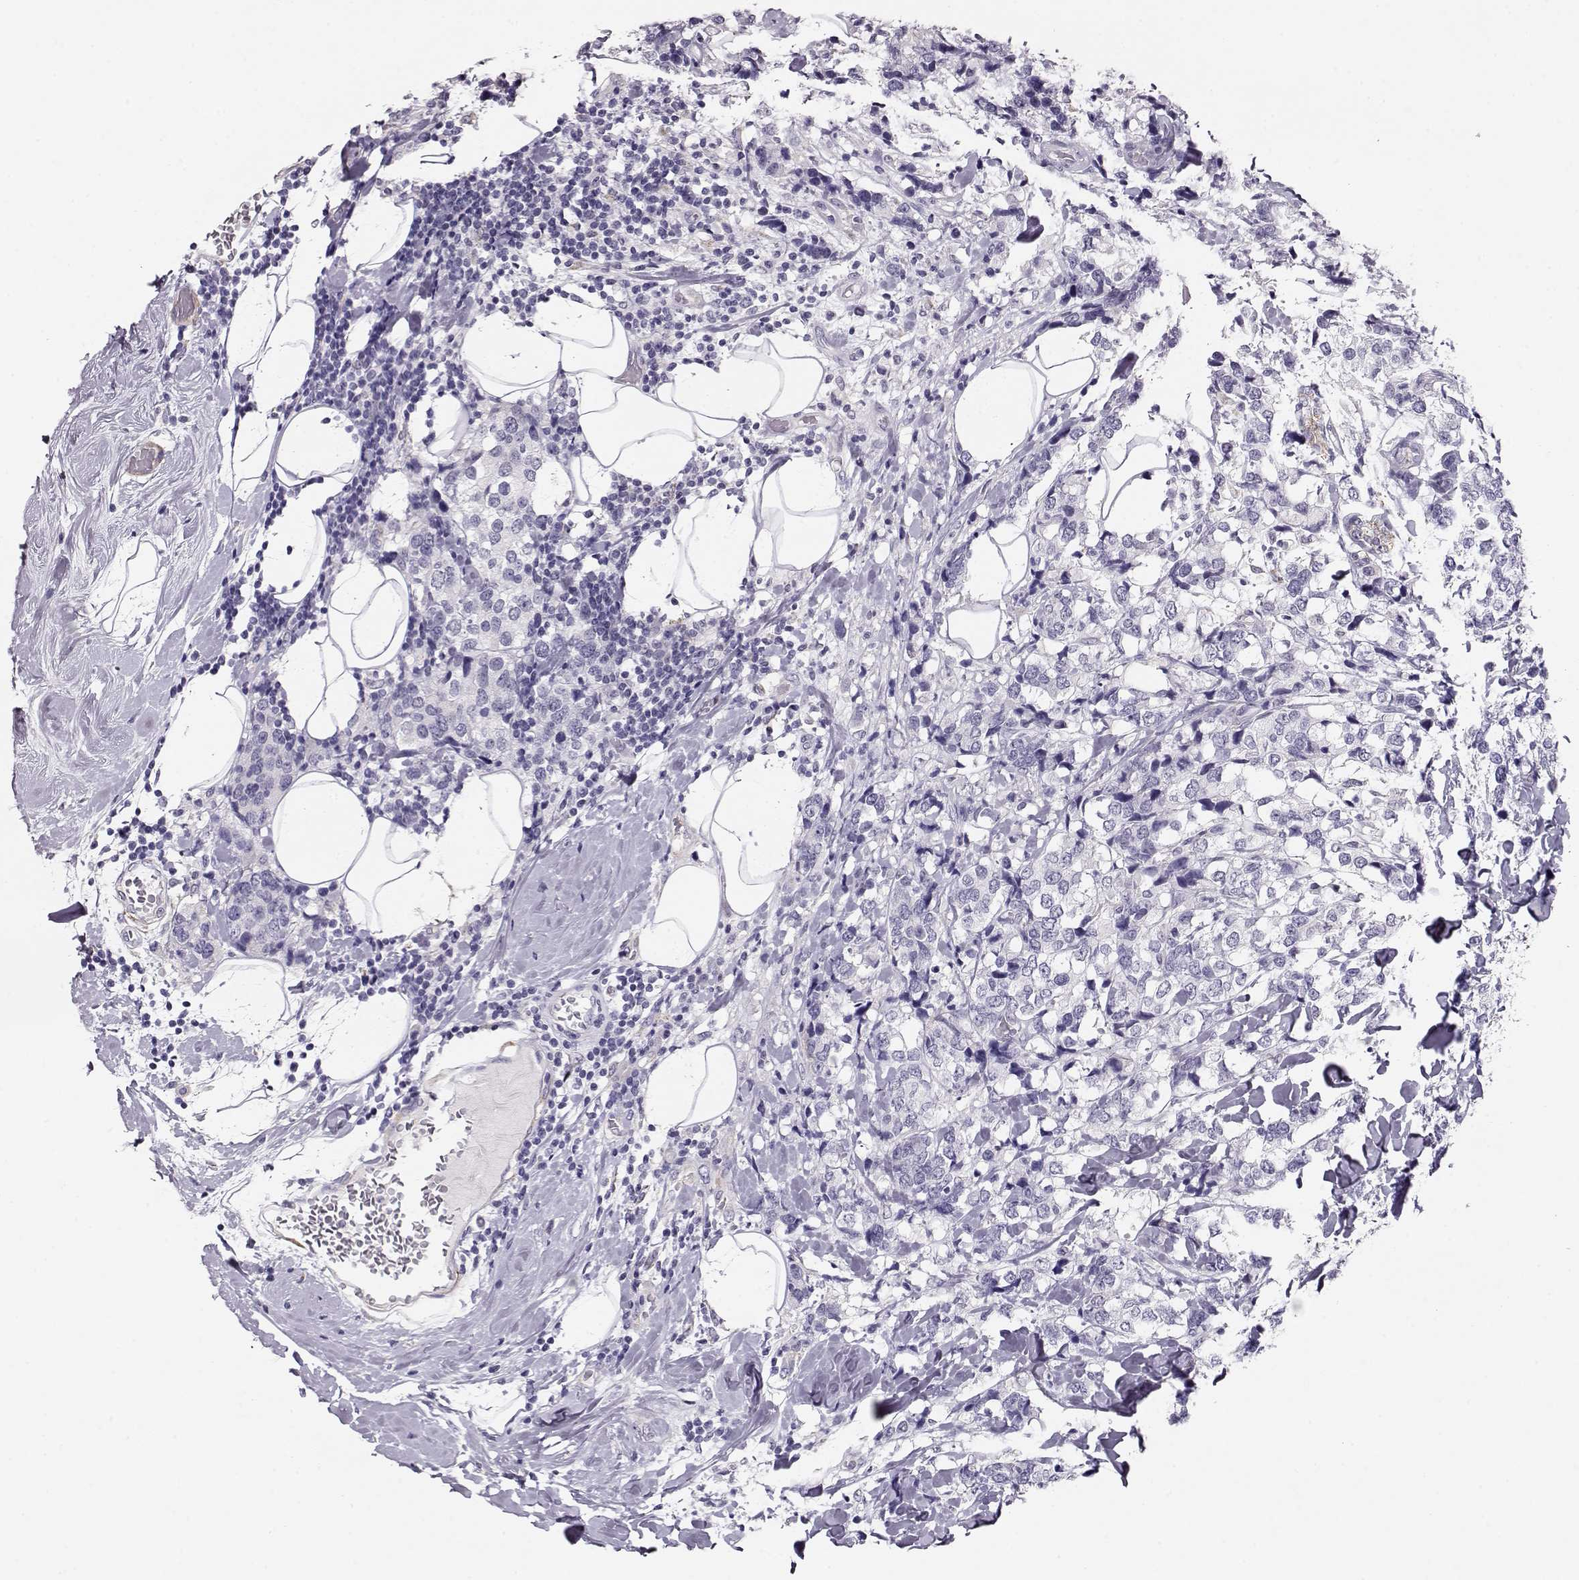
{"staining": {"intensity": "negative", "quantity": "none", "location": "none"}, "tissue": "breast cancer", "cell_type": "Tumor cells", "image_type": "cancer", "snomed": [{"axis": "morphology", "description": "Lobular carcinoma"}, {"axis": "topography", "description": "Breast"}], "caption": "A high-resolution histopathology image shows immunohistochemistry (IHC) staining of breast cancer, which demonstrates no significant staining in tumor cells. The staining is performed using DAB (3,3'-diaminobenzidine) brown chromogen with nuclei counter-stained in using hematoxylin.", "gene": "RBM44", "patient": {"sex": "female", "age": 59}}